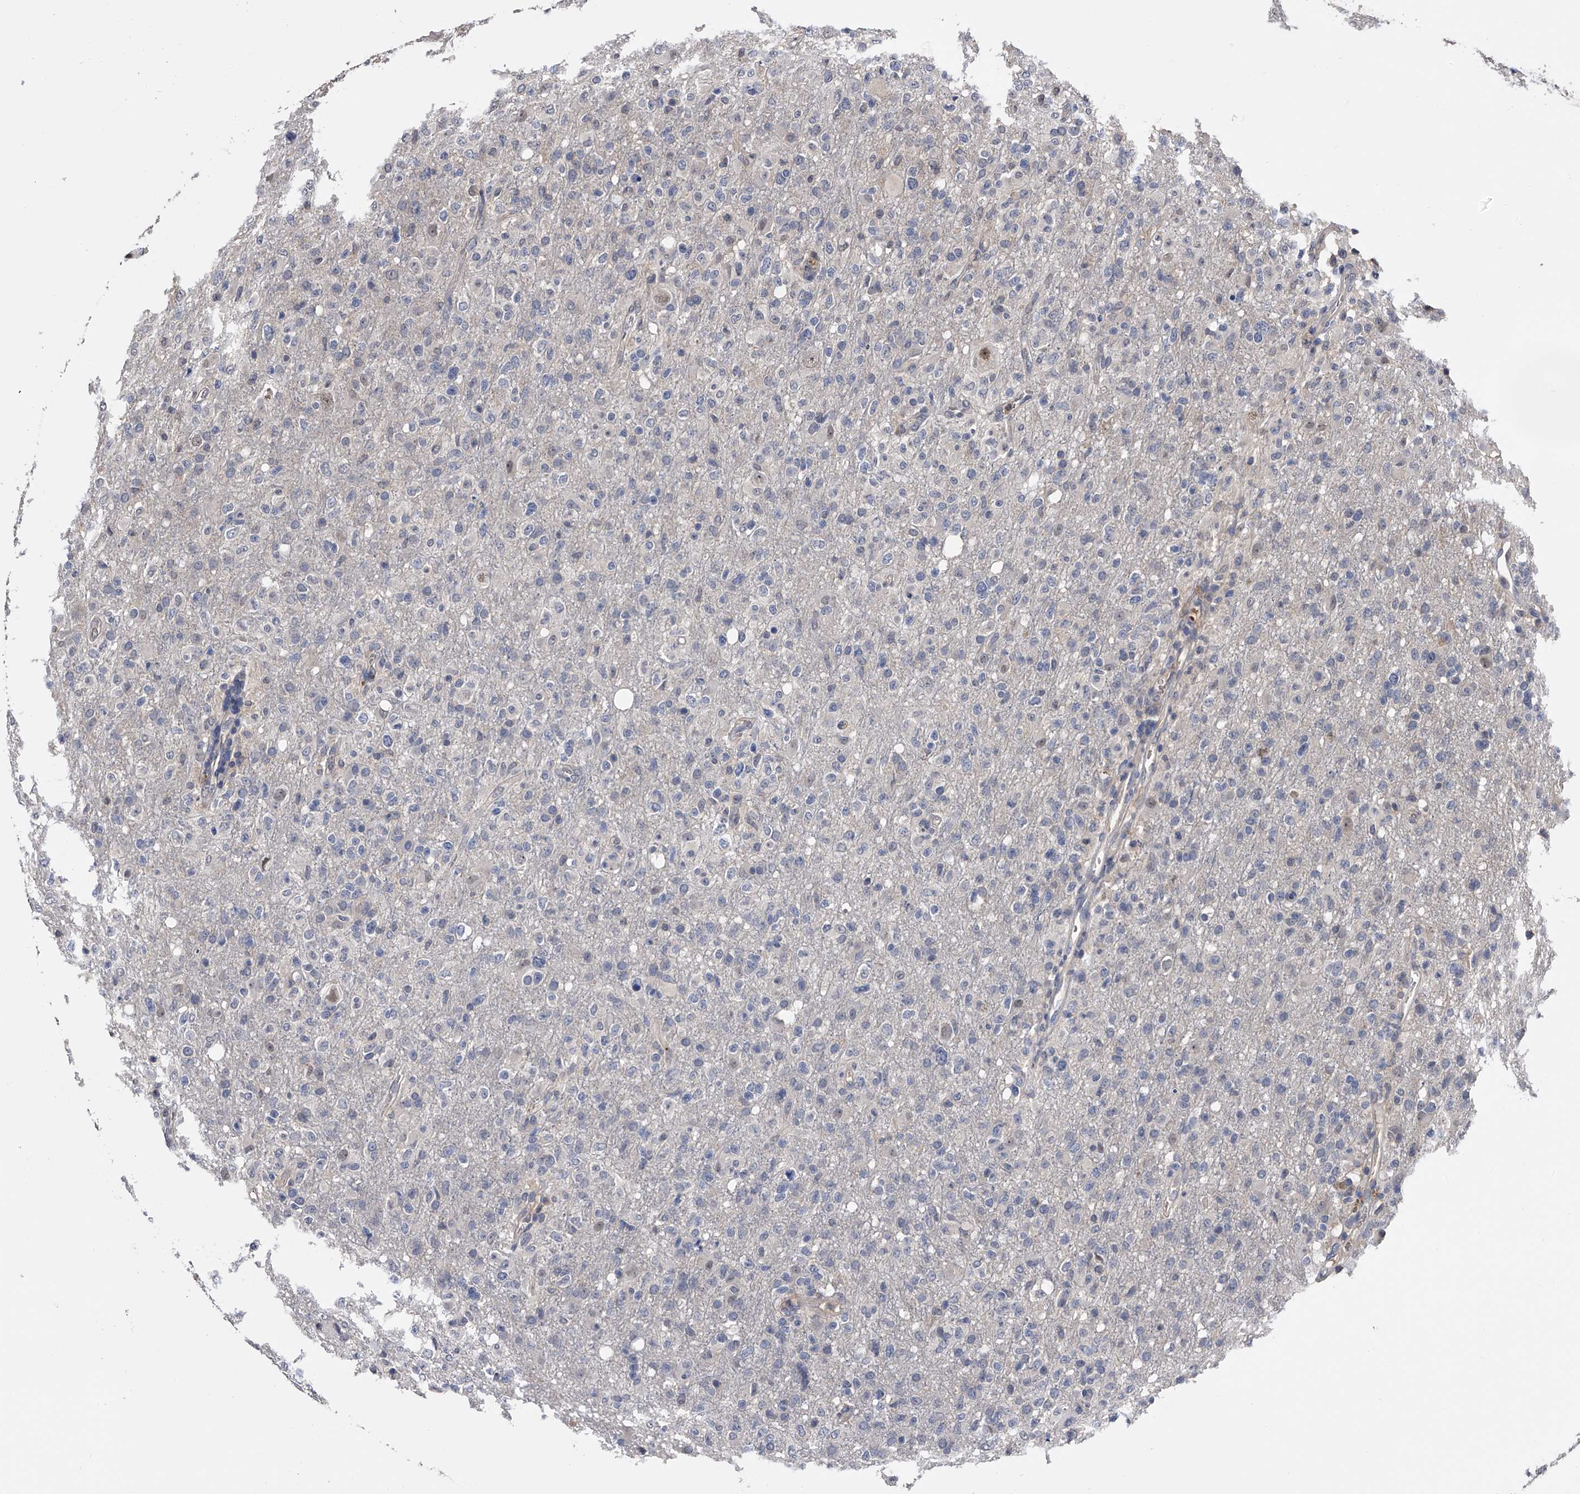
{"staining": {"intensity": "negative", "quantity": "none", "location": "none"}, "tissue": "glioma", "cell_type": "Tumor cells", "image_type": "cancer", "snomed": [{"axis": "morphology", "description": "Glioma, malignant, High grade"}, {"axis": "topography", "description": "Brain"}], "caption": "Human glioma stained for a protein using IHC displays no staining in tumor cells.", "gene": "EFCAB7", "patient": {"sex": "female", "age": 57}}